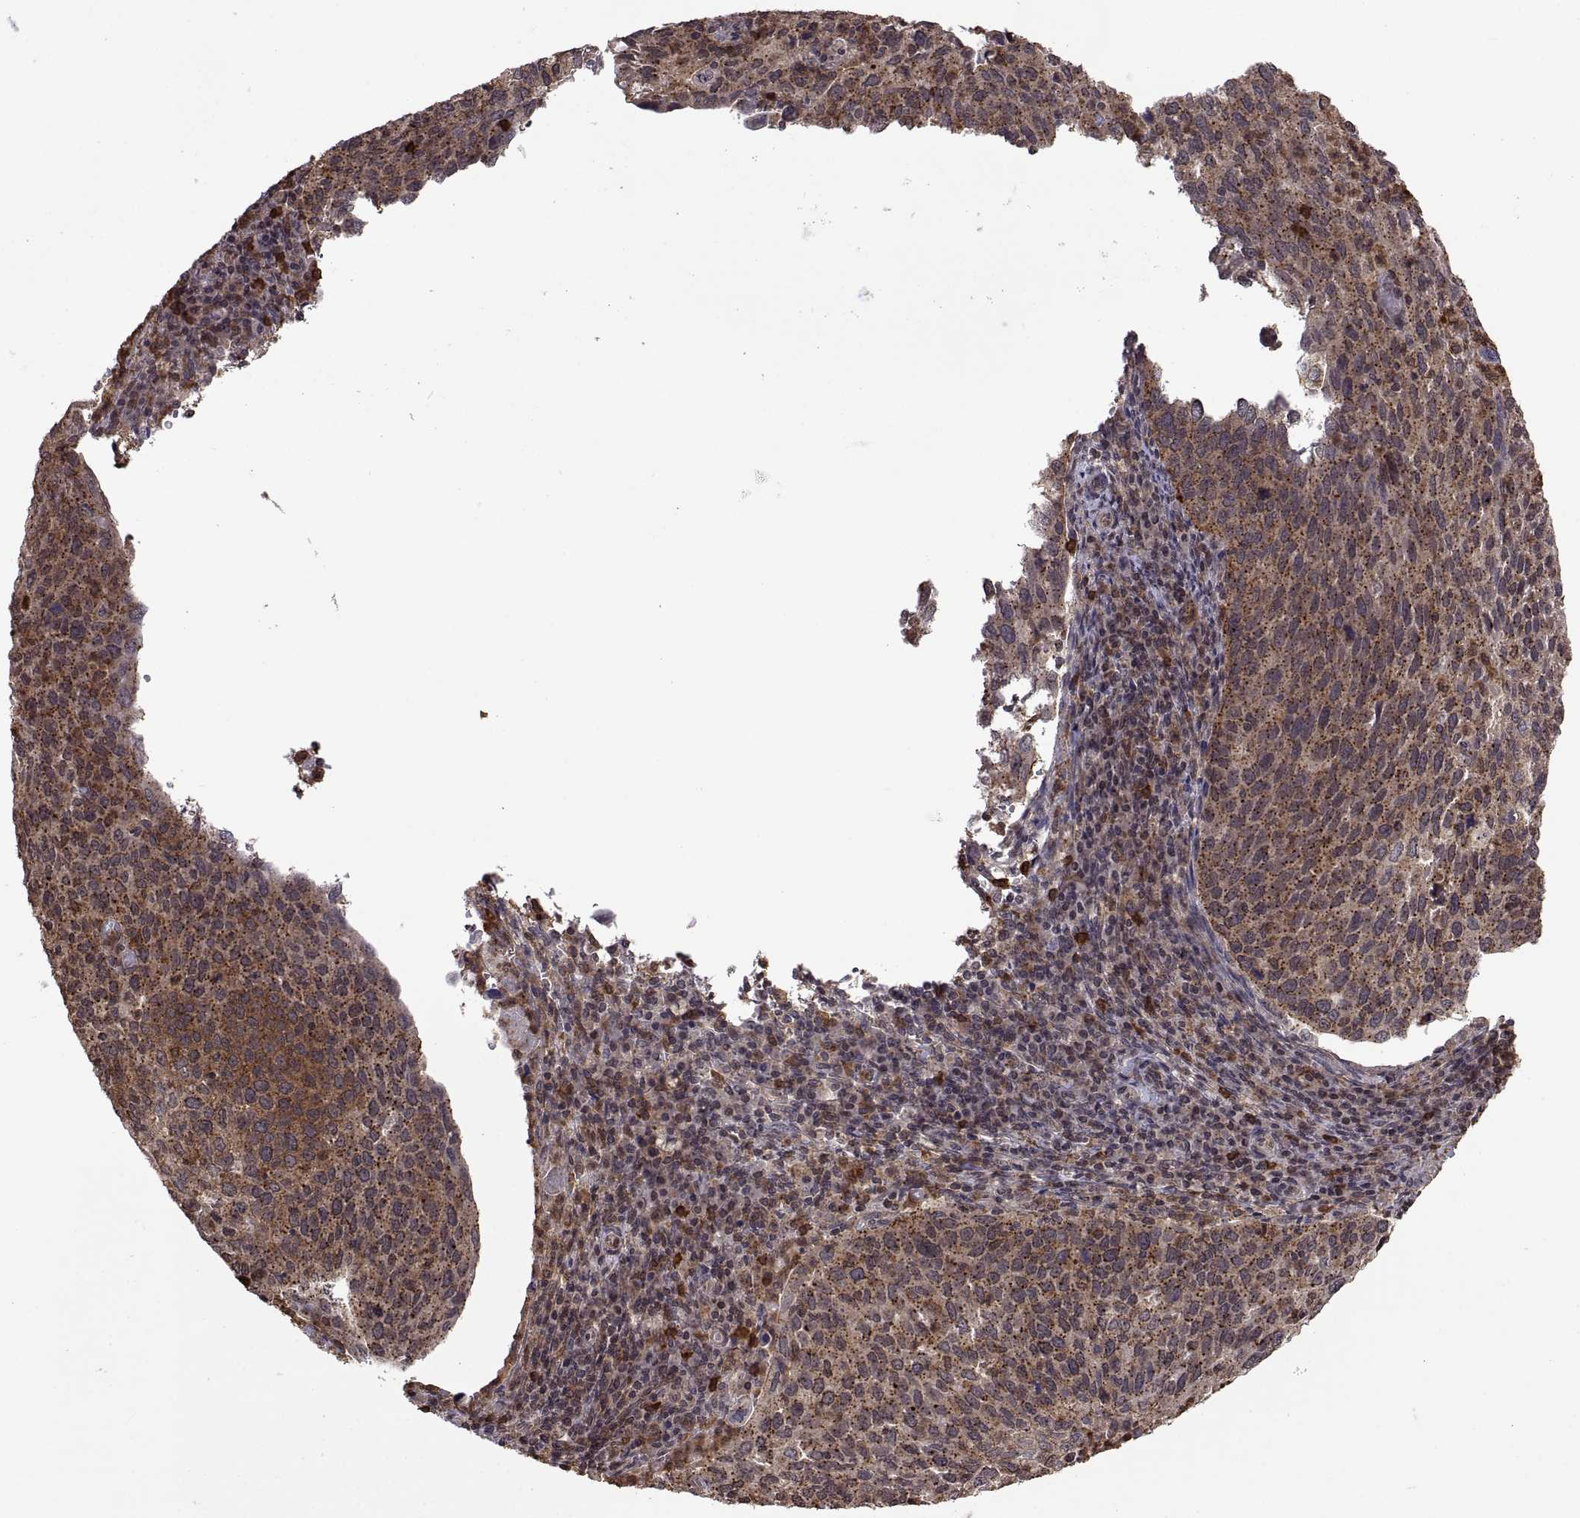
{"staining": {"intensity": "moderate", "quantity": "25%-75%", "location": "cytoplasmic/membranous"}, "tissue": "cervical cancer", "cell_type": "Tumor cells", "image_type": "cancer", "snomed": [{"axis": "morphology", "description": "Squamous cell carcinoma, NOS"}, {"axis": "topography", "description": "Cervix"}], "caption": "DAB (3,3'-diaminobenzidine) immunohistochemical staining of human squamous cell carcinoma (cervical) reveals moderate cytoplasmic/membranous protein positivity in about 25%-75% of tumor cells.", "gene": "ZNRF2", "patient": {"sex": "female", "age": 54}}